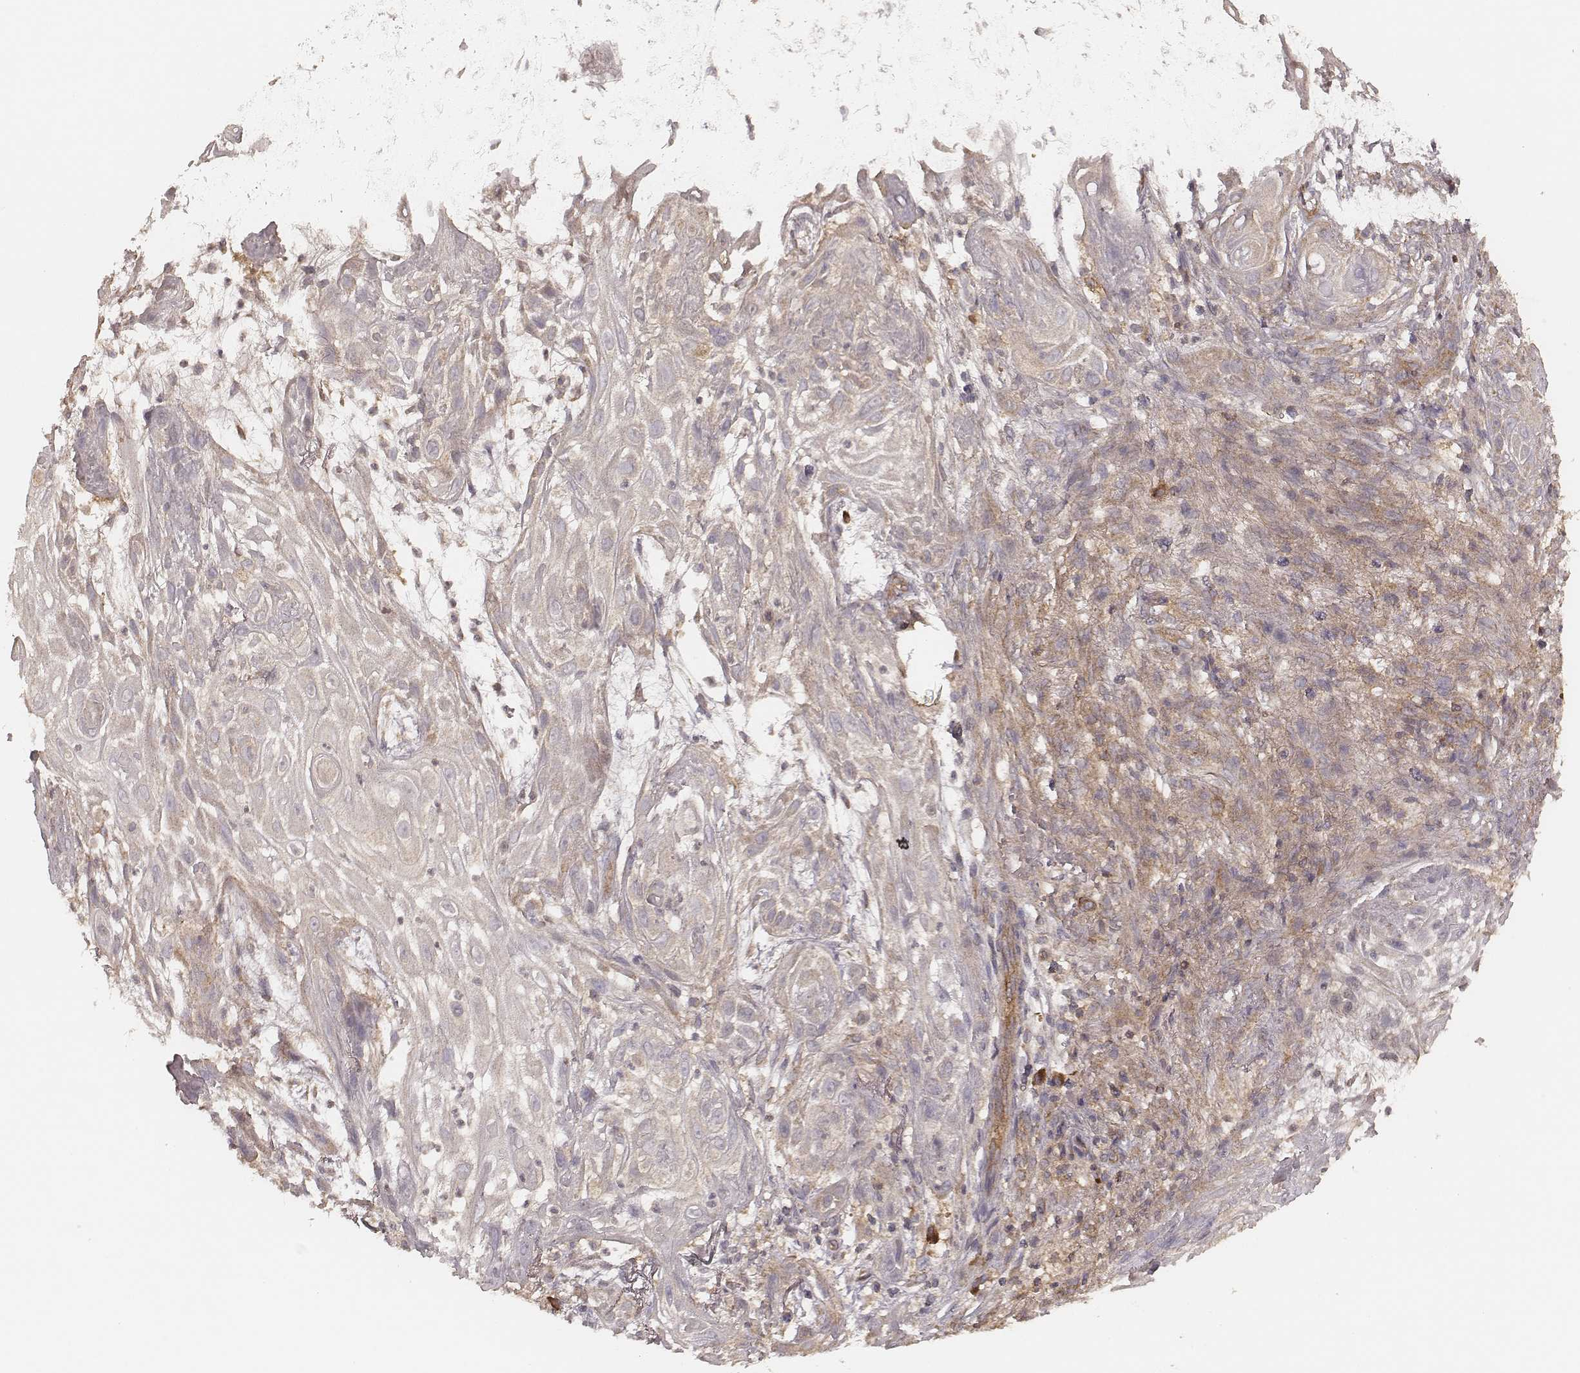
{"staining": {"intensity": "weak", "quantity": "25%-75%", "location": "cytoplasmic/membranous"}, "tissue": "skin cancer", "cell_type": "Tumor cells", "image_type": "cancer", "snomed": [{"axis": "morphology", "description": "Squamous cell carcinoma, NOS"}, {"axis": "topography", "description": "Skin"}], "caption": "Human squamous cell carcinoma (skin) stained for a protein (brown) demonstrates weak cytoplasmic/membranous positive staining in about 25%-75% of tumor cells.", "gene": "CARS1", "patient": {"sex": "male", "age": 62}}